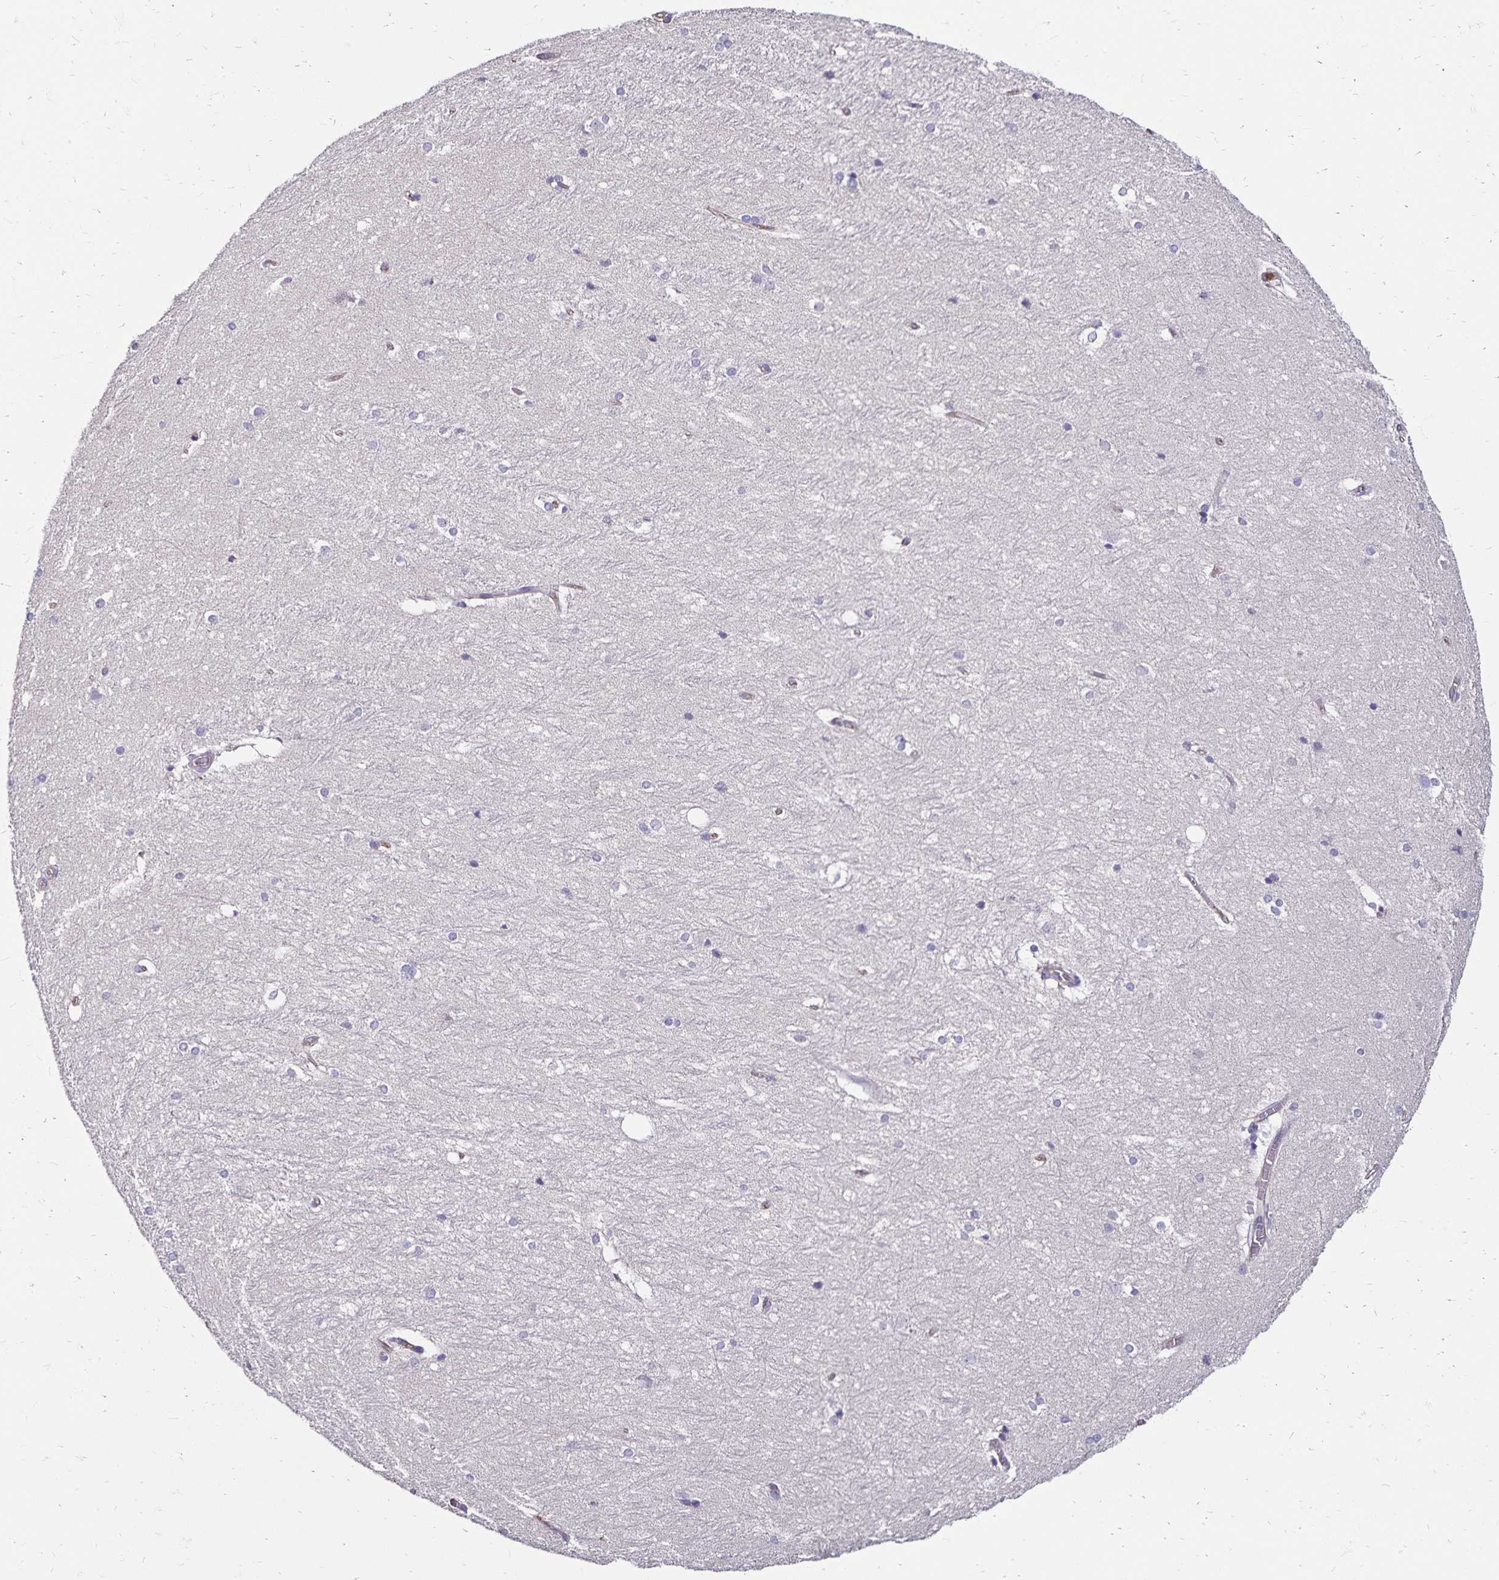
{"staining": {"intensity": "negative", "quantity": "none", "location": "none"}, "tissue": "hippocampus", "cell_type": "Glial cells", "image_type": "normal", "snomed": [{"axis": "morphology", "description": "Normal tissue, NOS"}, {"axis": "topography", "description": "Cerebral cortex"}, {"axis": "topography", "description": "Hippocampus"}], "caption": "DAB (3,3'-diaminobenzidine) immunohistochemical staining of benign human hippocampus demonstrates no significant staining in glial cells.", "gene": "RPRML", "patient": {"sex": "female", "age": 19}}